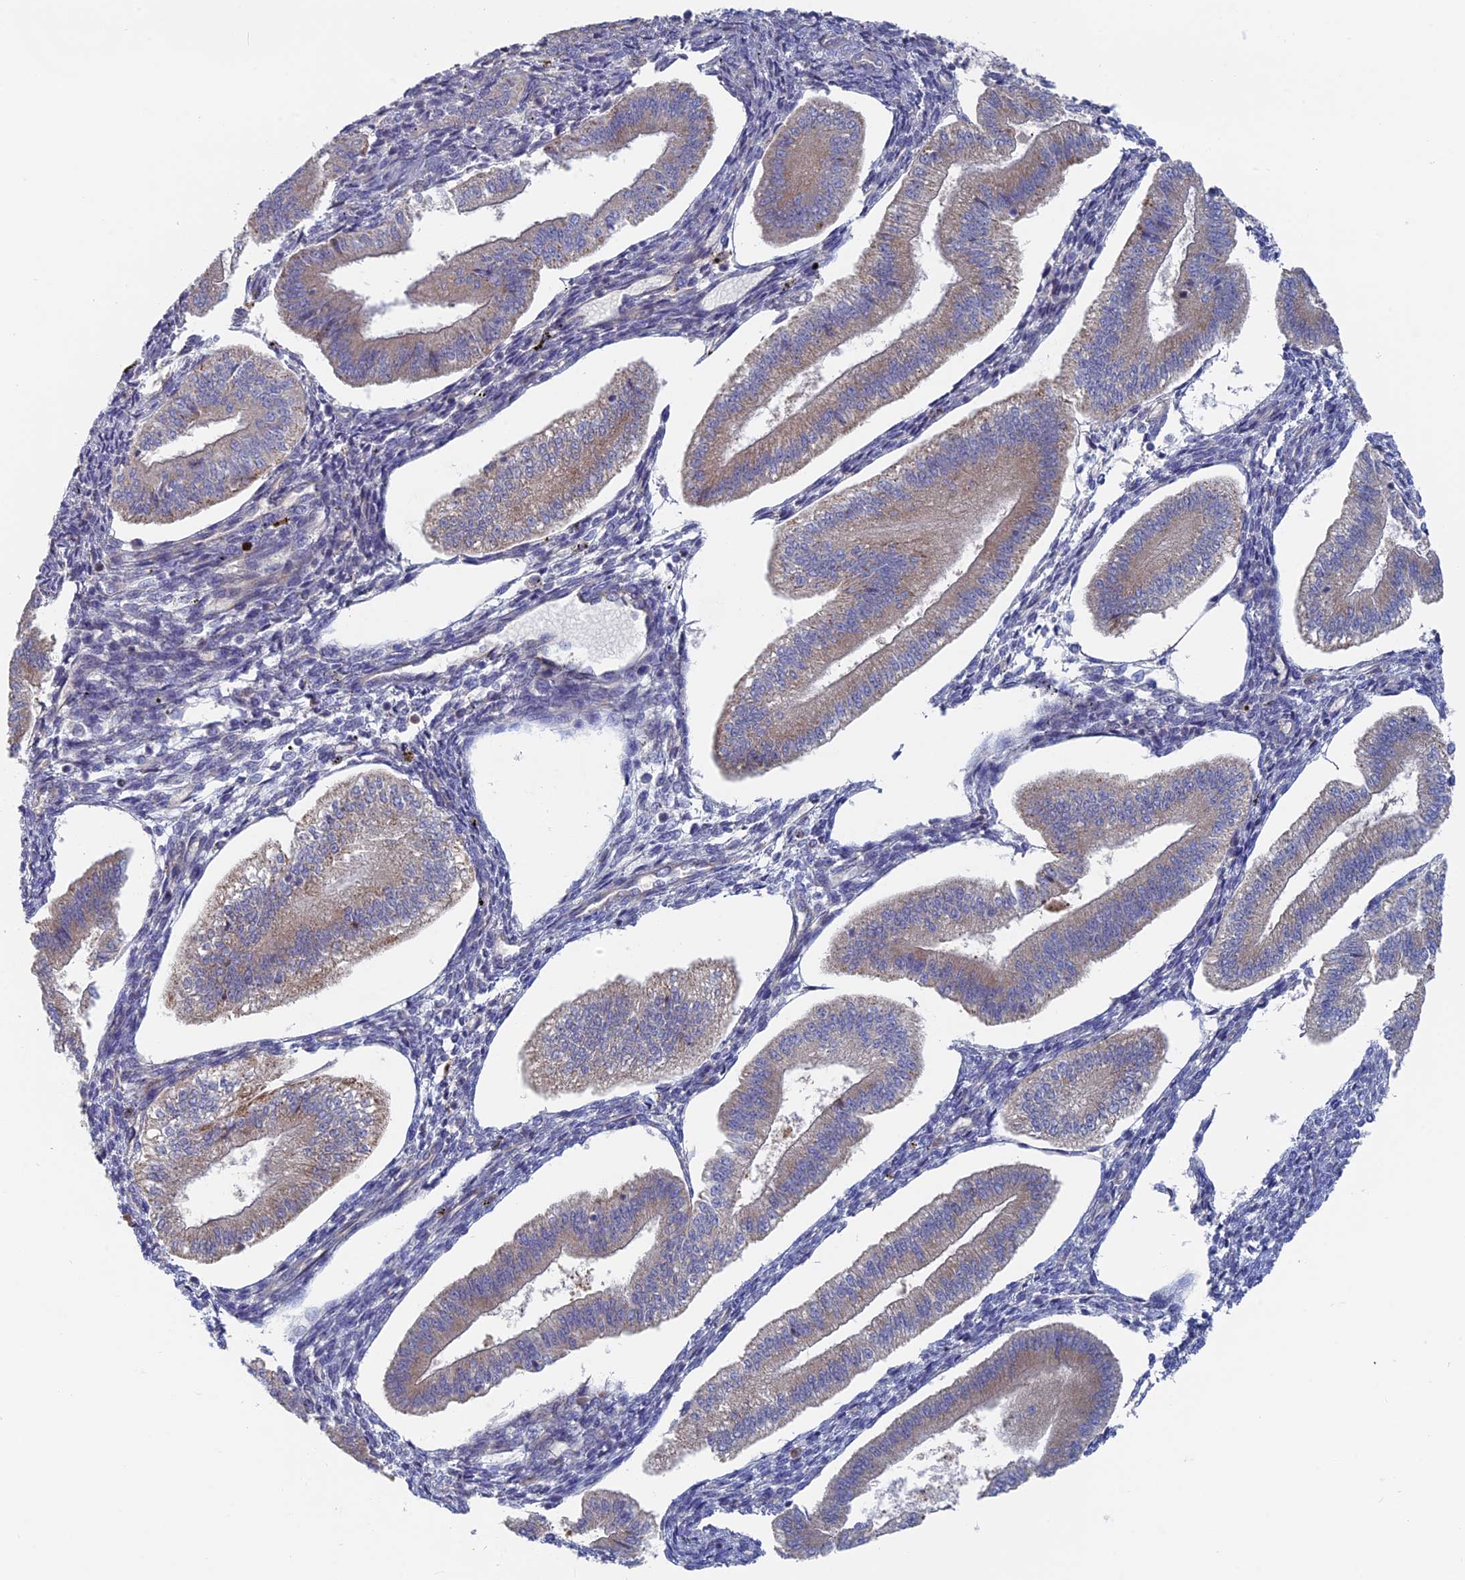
{"staining": {"intensity": "negative", "quantity": "none", "location": "none"}, "tissue": "endometrium", "cell_type": "Cells in endometrial stroma", "image_type": "normal", "snomed": [{"axis": "morphology", "description": "Normal tissue, NOS"}, {"axis": "topography", "description": "Endometrium"}], "caption": "This histopathology image is of normal endometrium stained with immunohistochemistry (IHC) to label a protein in brown with the nuclei are counter-stained blue. There is no expression in cells in endometrial stroma. The staining was performed using DAB (3,3'-diaminobenzidine) to visualize the protein expression in brown, while the nuclei were stained in blue with hematoxylin (Magnification: 20x).", "gene": "TBC1D30", "patient": {"sex": "female", "age": 34}}